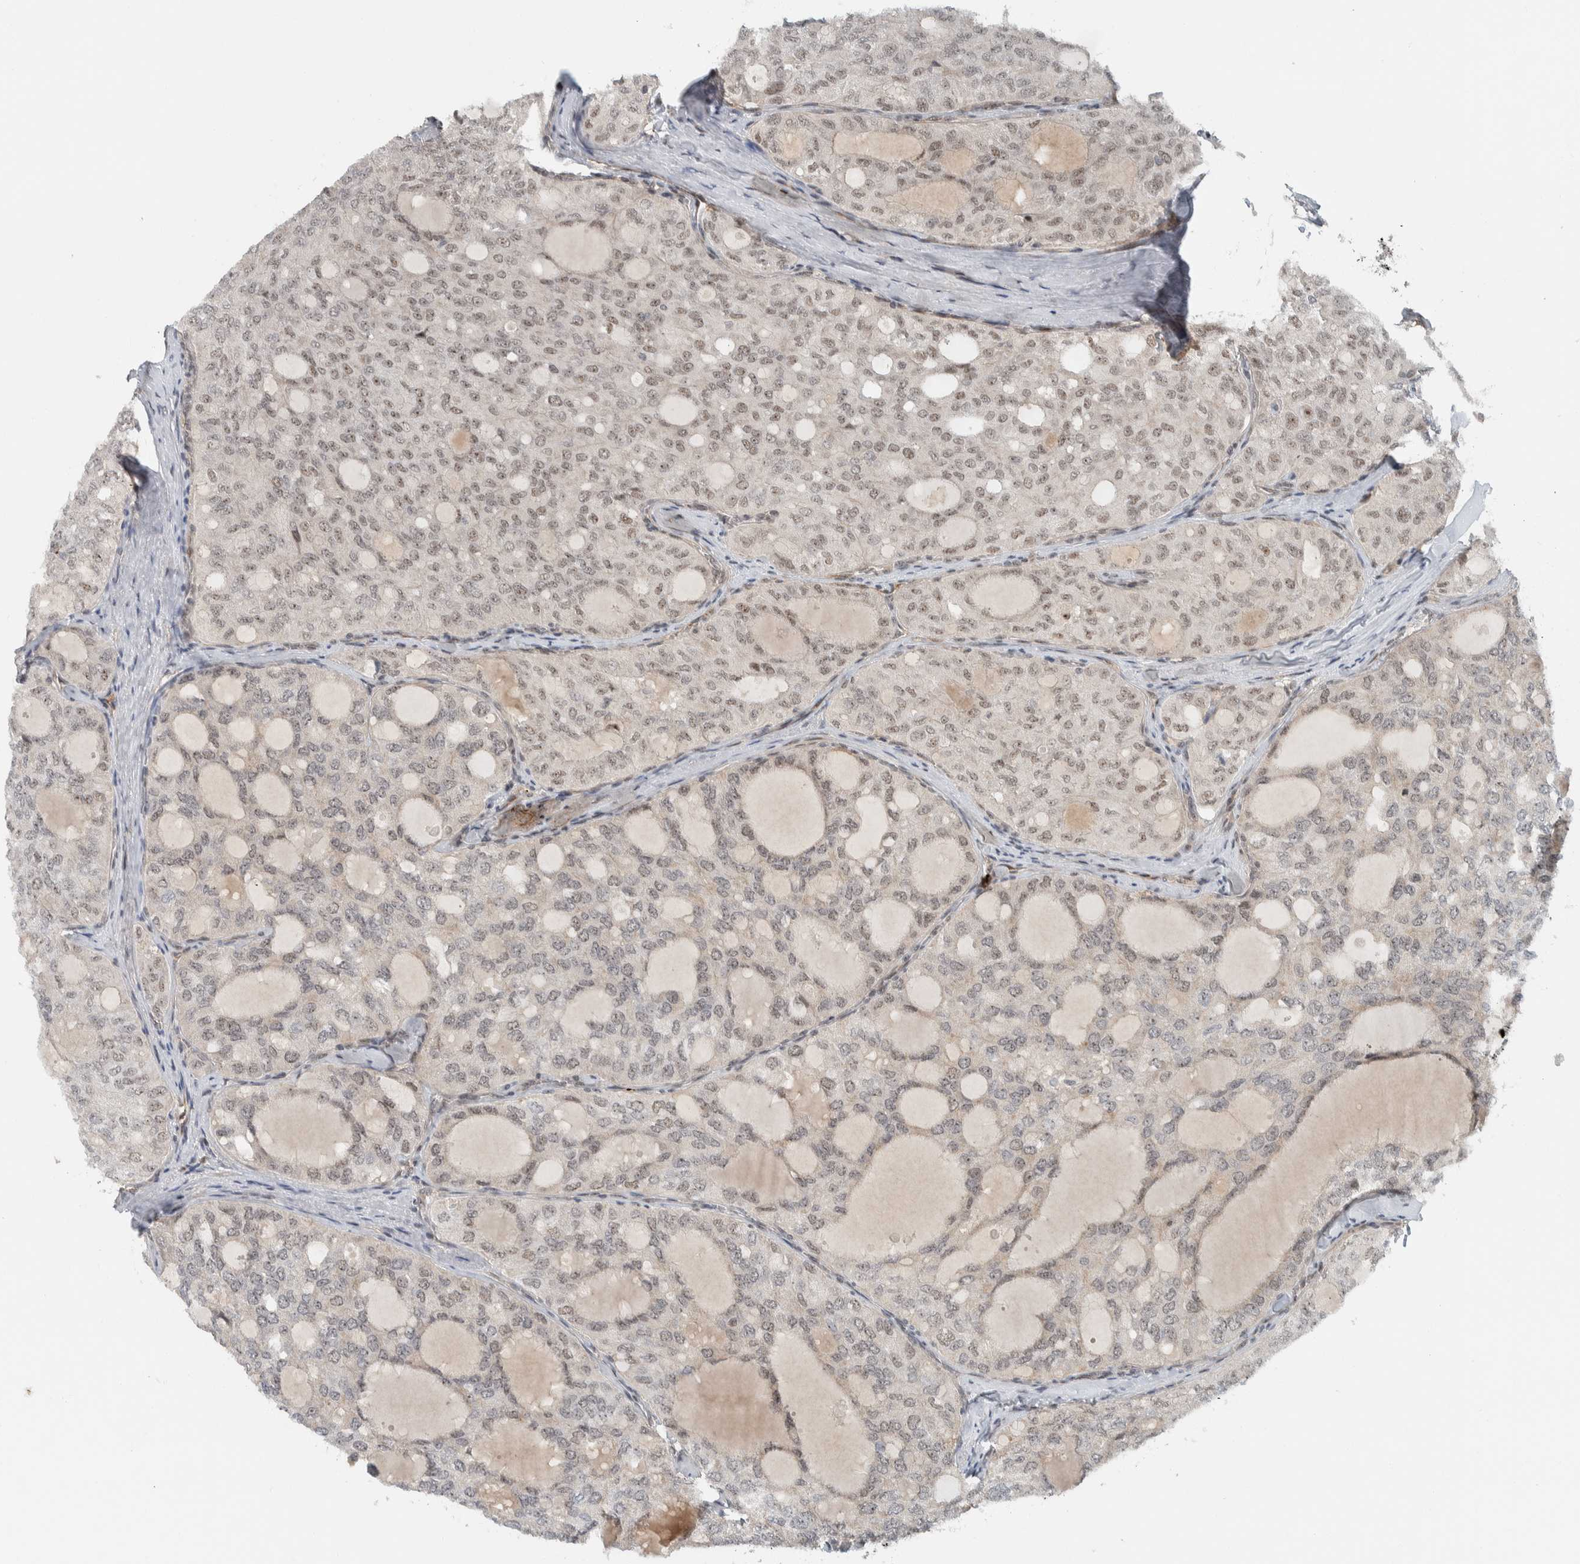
{"staining": {"intensity": "weak", "quantity": "25%-75%", "location": "nuclear"}, "tissue": "thyroid cancer", "cell_type": "Tumor cells", "image_type": "cancer", "snomed": [{"axis": "morphology", "description": "Follicular adenoma carcinoma, NOS"}, {"axis": "topography", "description": "Thyroid gland"}], "caption": "Protein analysis of thyroid cancer (follicular adenoma carcinoma) tissue shows weak nuclear staining in approximately 25%-75% of tumor cells.", "gene": "ZFP91", "patient": {"sex": "male", "age": 75}}